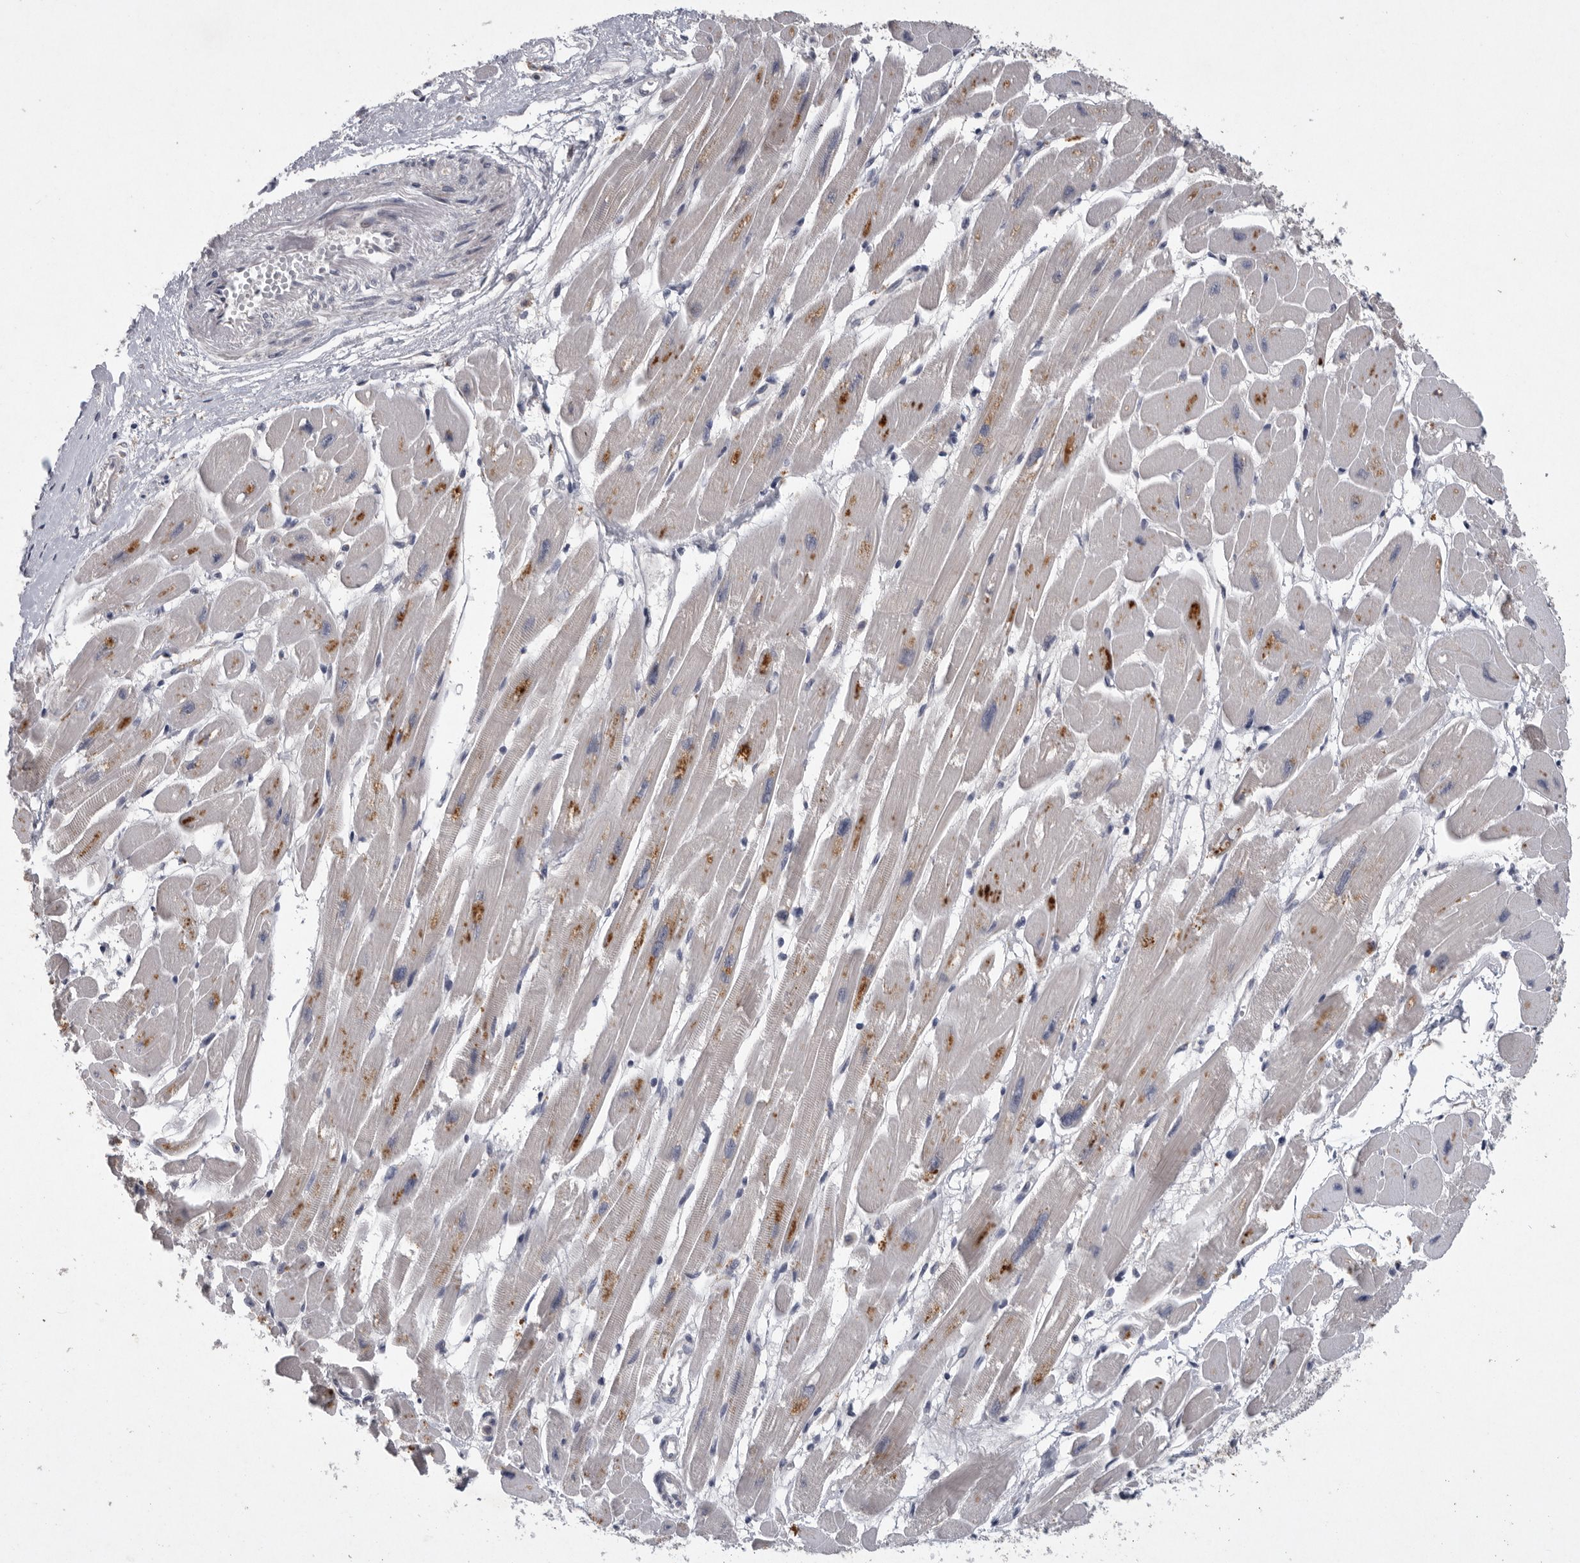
{"staining": {"intensity": "moderate", "quantity": "25%-75%", "location": "cytoplasmic/membranous"}, "tissue": "heart muscle", "cell_type": "Cardiomyocytes", "image_type": "normal", "snomed": [{"axis": "morphology", "description": "Normal tissue, NOS"}, {"axis": "topography", "description": "Heart"}], "caption": "Protein positivity by IHC demonstrates moderate cytoplasmic/membranous positivity in approximately 25%-75% of cardiomyocytes in unremarkable heart muscle.", "gene": "MAN2A1", "patient": {"sex": "female", "age": 54}}